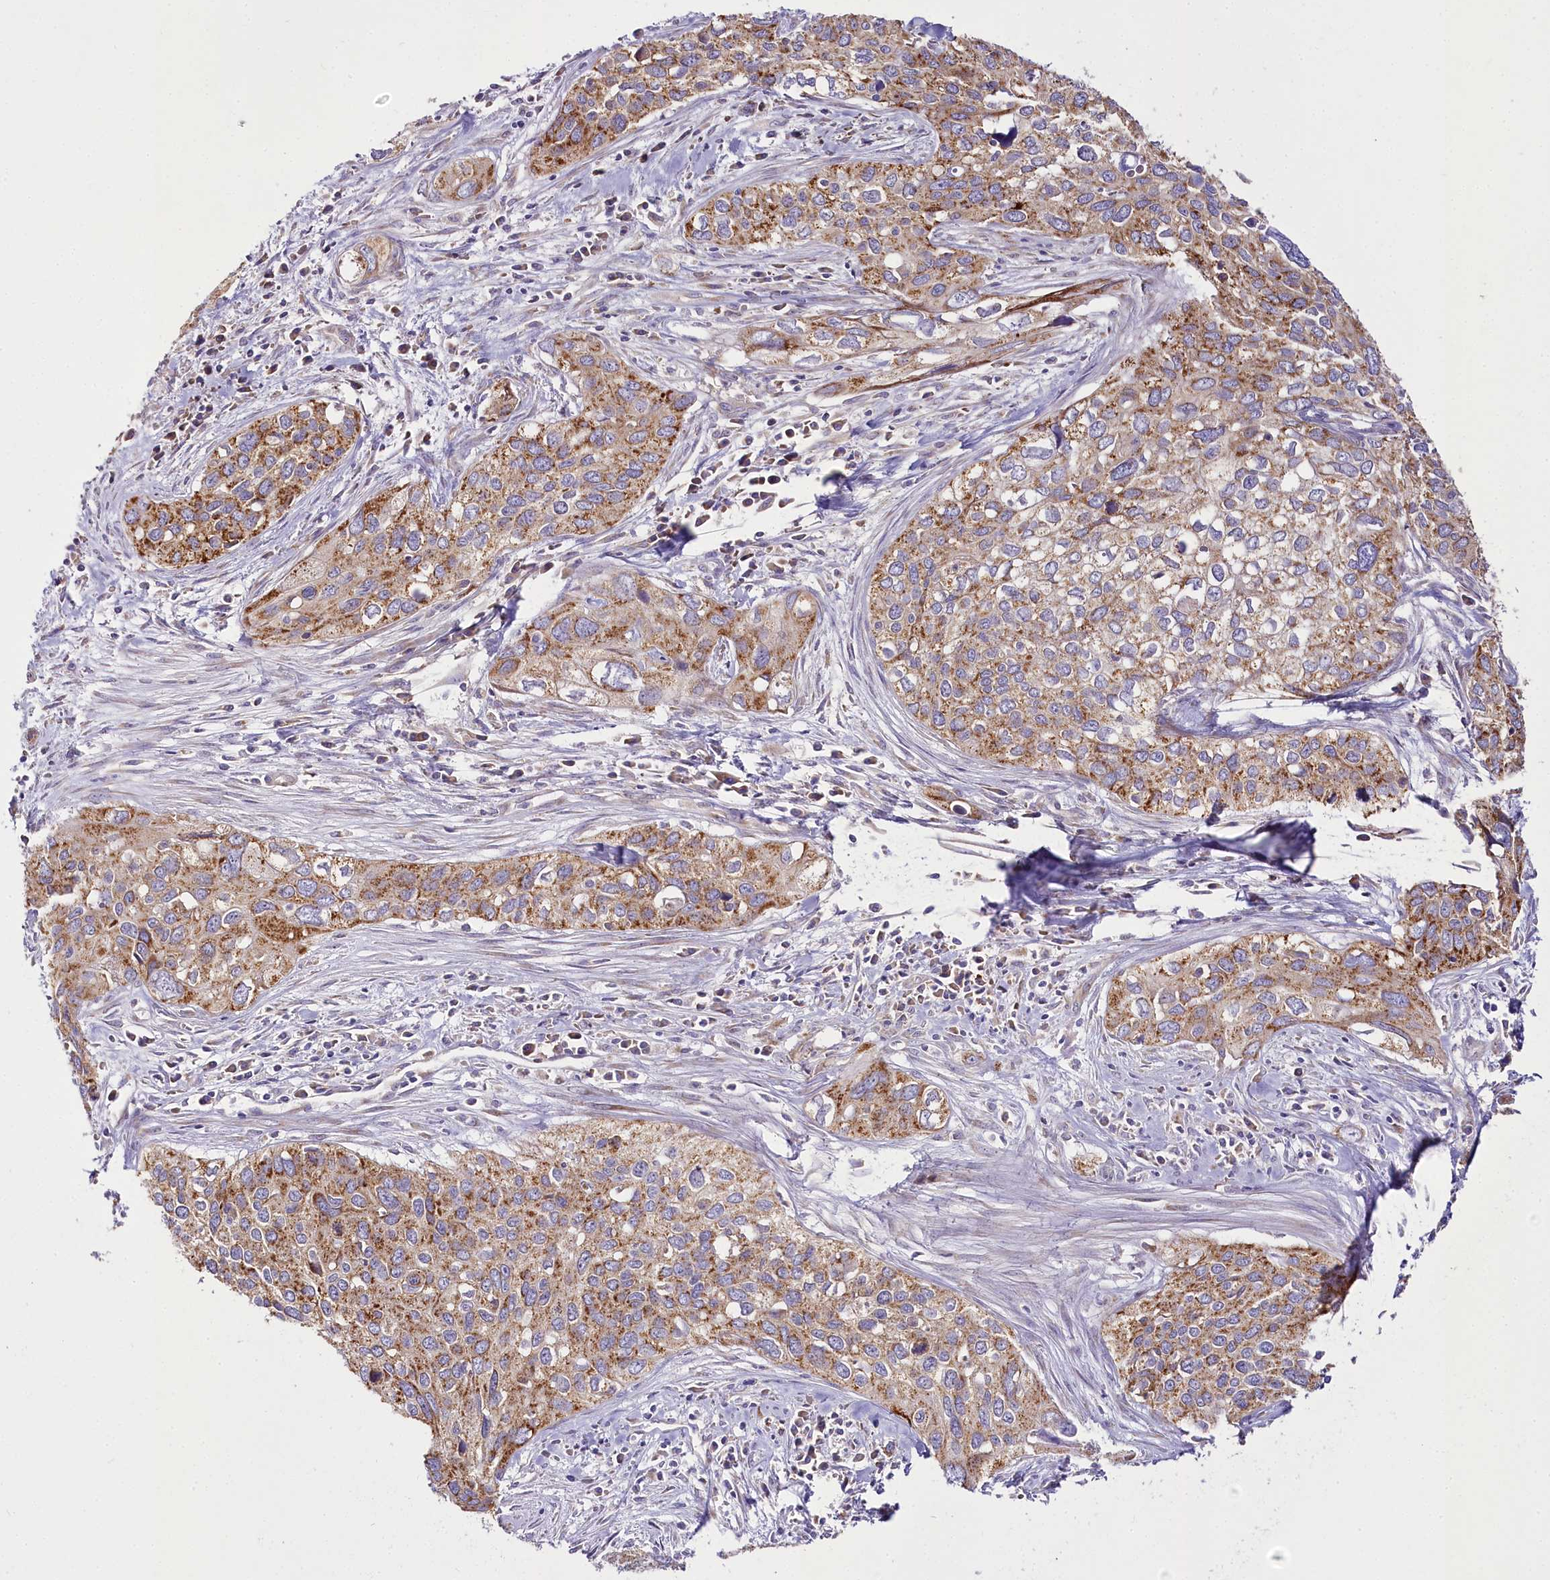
{"staining": {"intensity": "moderate", "quantity": ">75%", "location": "cytoplasmic/membranous"}, "tissue": "cervical cancer", "cell_type": "Tumor cells", "image_type": "cancer", "snomed": [{"axis": "morphology", "description": "Squamous cell carcinoma, NOS"}, {"axis": "topography", "description": "Cervix"}], "caption": "A micrograph showing moderate cytoplasmic/membranous staining in about >75% of tumor cells in cervical squamous cell carcinoma, as visualized by brown immunohistochemical staining.", "gene": "THUMPD3", "patient": {"sex": "female", "age": 55}}